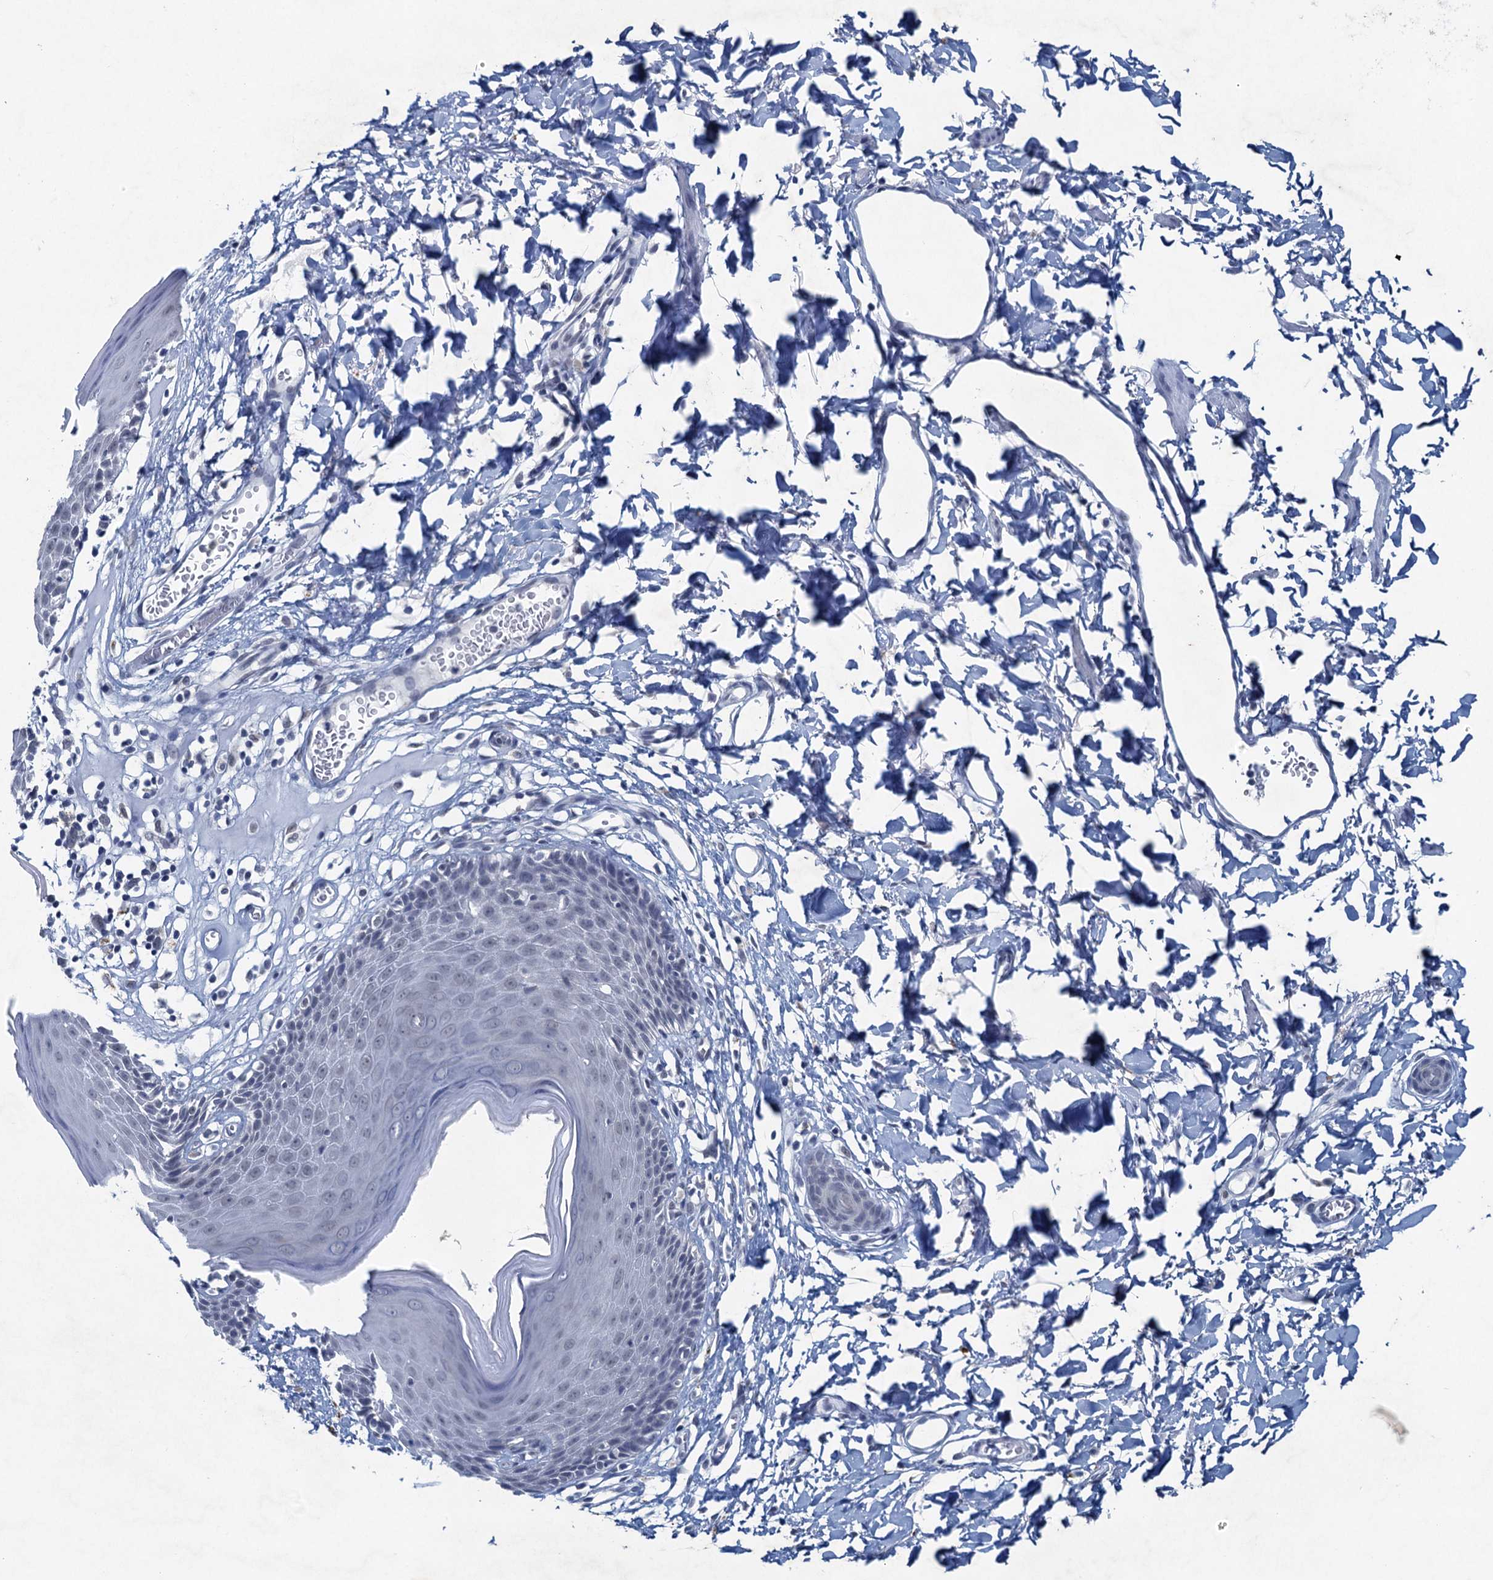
{"staining": {"intensity": "negative", "quantity": "none", "location": "none"}, "tissue": "skin", "cell_type": "Epidermal cells", "image_type": "normal", "snomed": [{"axis": "morphology", "description": "Normal tissue, NOS"}, {"axis": "topography", "description": "Vulva"}], "caption": "Human skin stained for a protein using IHC demonstrates no staining in epidermal cells.", "gene": "ENSG00000230707", "patient": {"sex": "female", "age": 68}}